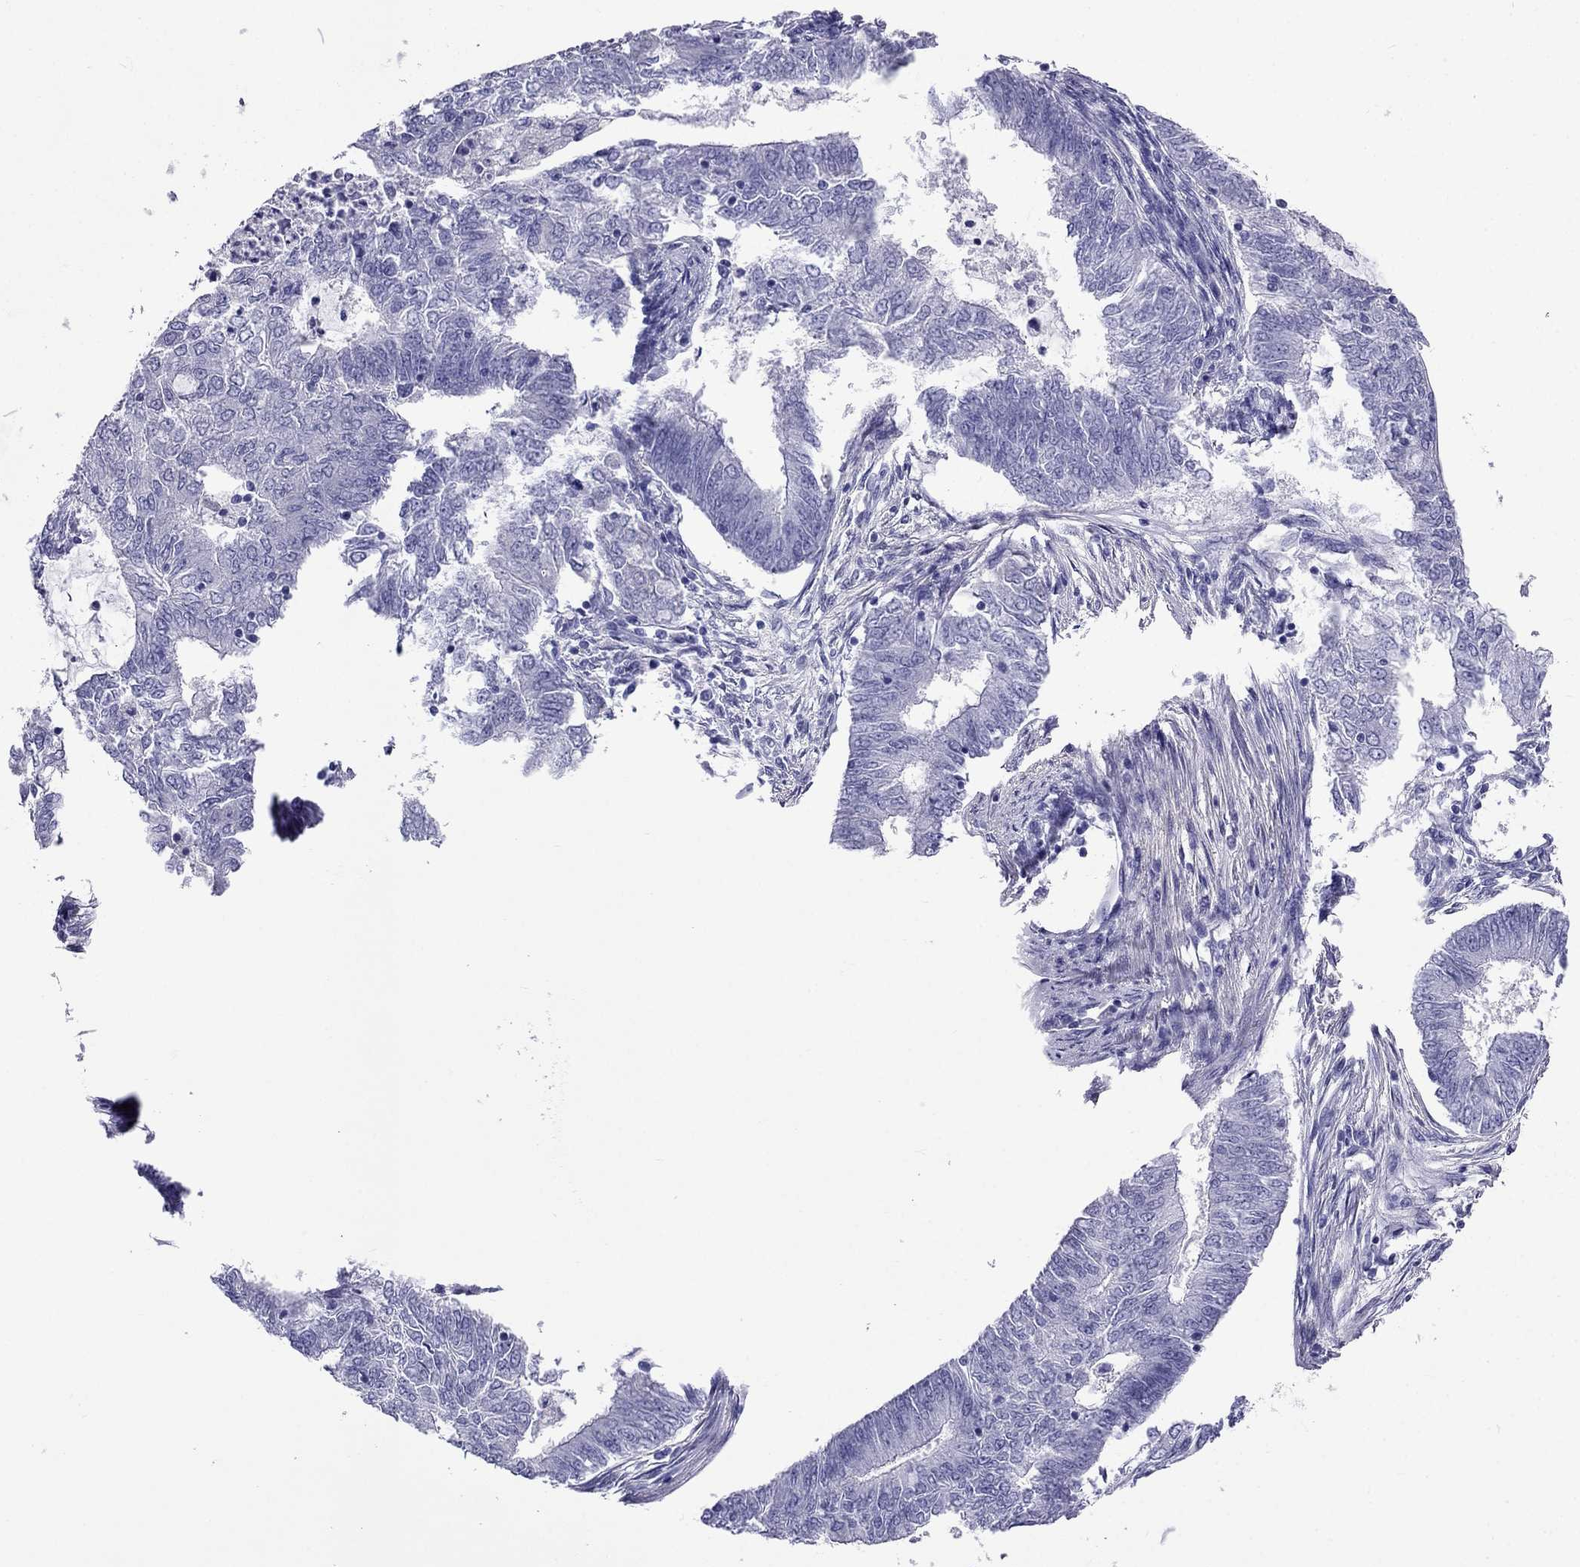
{"staining": {"intensity": "negative", "quantity": "none", "location": "none"}, "tissue": "endometrial cancer", "cell_type": "Tumor cells", "image_type": "cancer", "snomed": [{"axis": "morphology", "description": "Adenocarcinoma, NOS"}, {"axis": "topography", "description": "Endometrium"}], "caption": "Micrograph shows no protein positivity in tumor cells of endometrial cancer tissue.", "gene": "ARR3", "patient": {"sex": "female", "age": 62}}